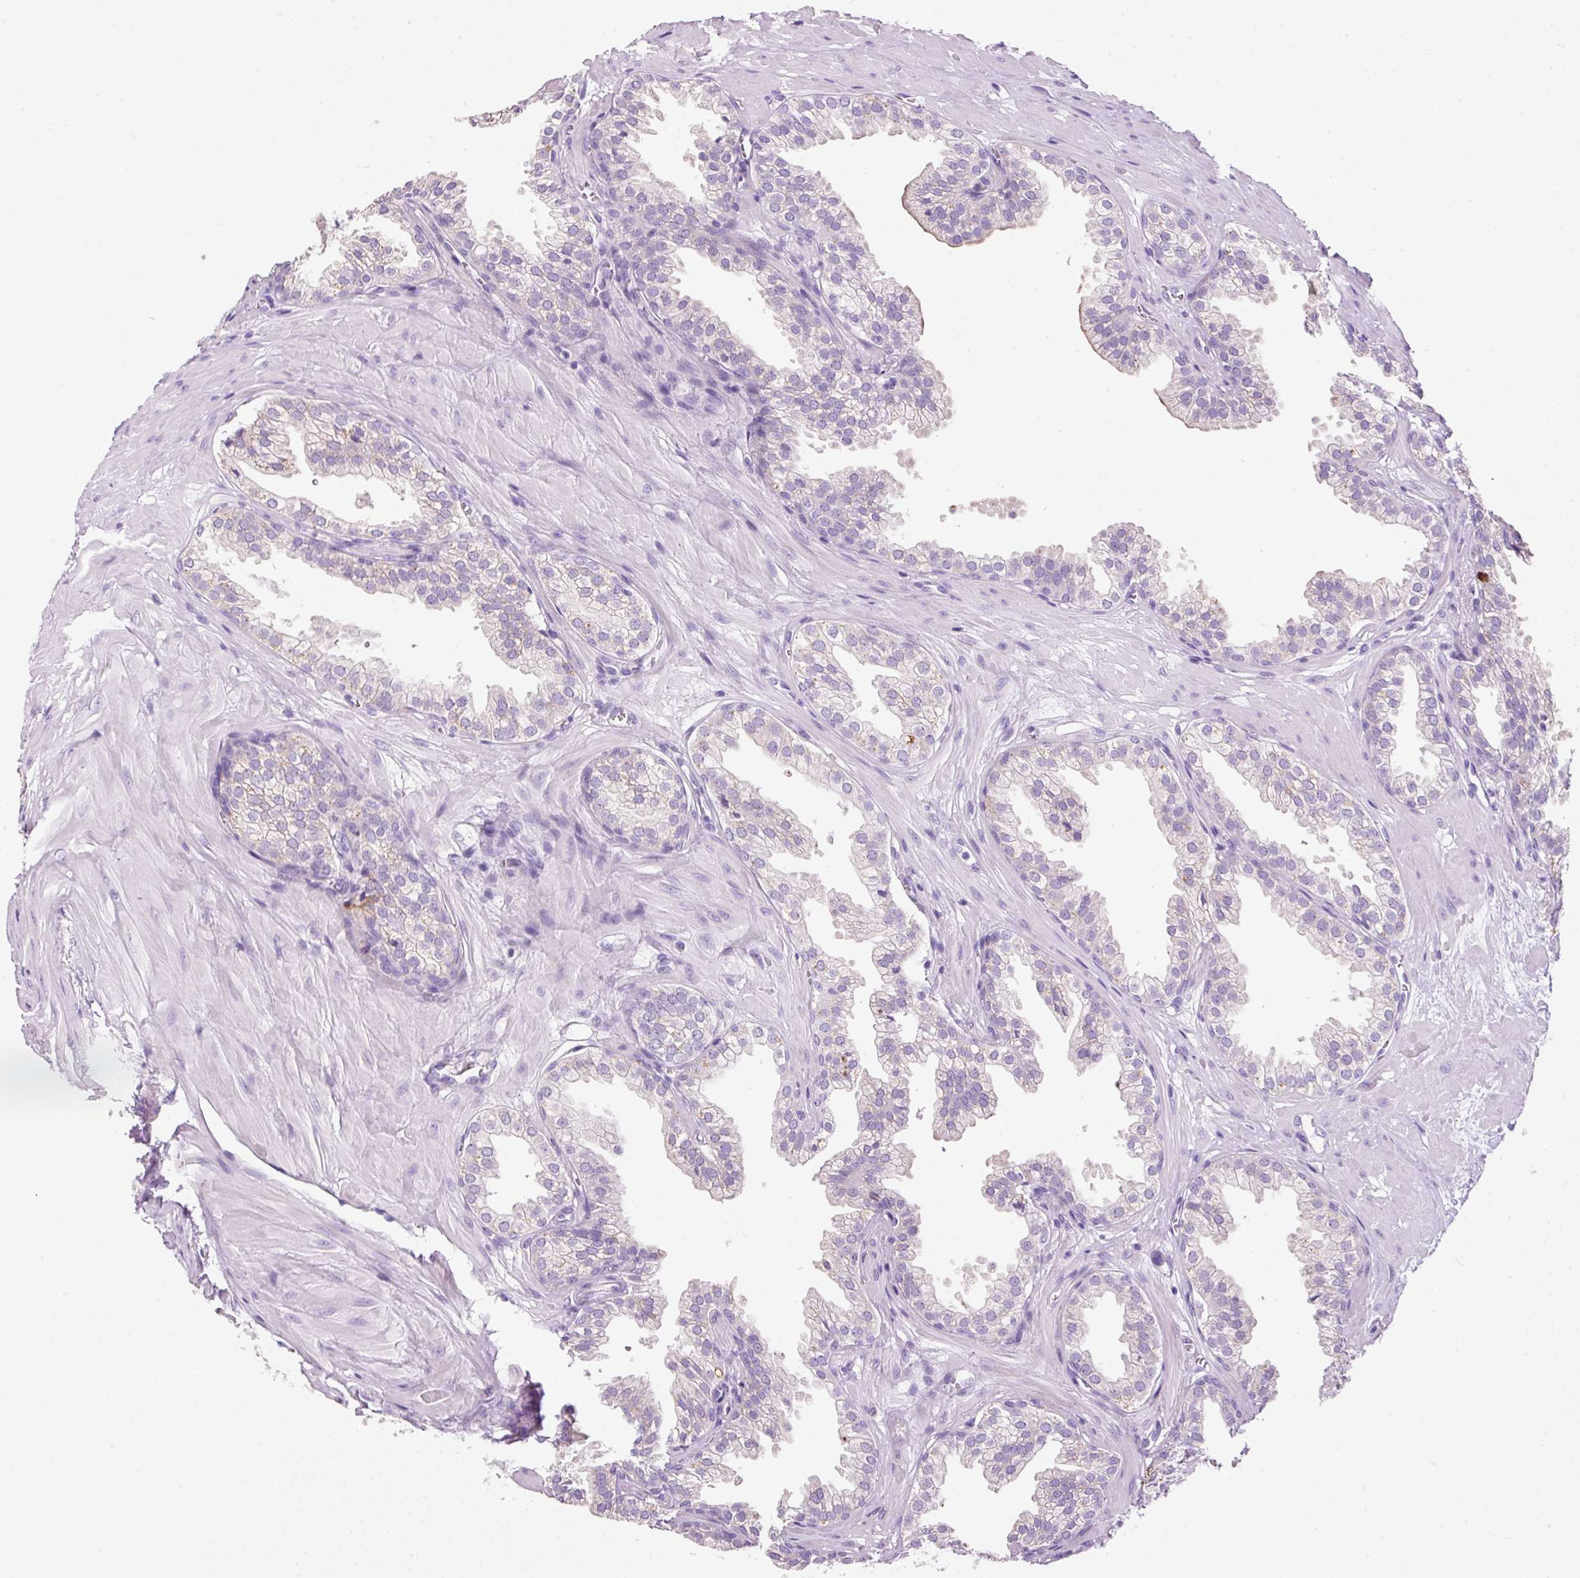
{"staining": {"intensity": "weak", "quantity": "25%-75%", "location": "cytoplasmic/membranous"}, "tissue": "prostate", "cell_type": "Glandular cells", "image_type": "normal", "snomed": [{"axis": "morphology", "description": "Normal tissue, NOS"}, {"axis": "topography", "description": "Prostate"}, {"axis": "topography", "description": "Peripheral nerve tissue"}], "caption": "Immunohistochemical staining of normal human prostate shows 25%-75% levels of weak cytoplasmic/membranous protein staining in about 25%-75% of glandular cells.", "gene": "BSND", "patient": {"sex": "male", "age": 55}}